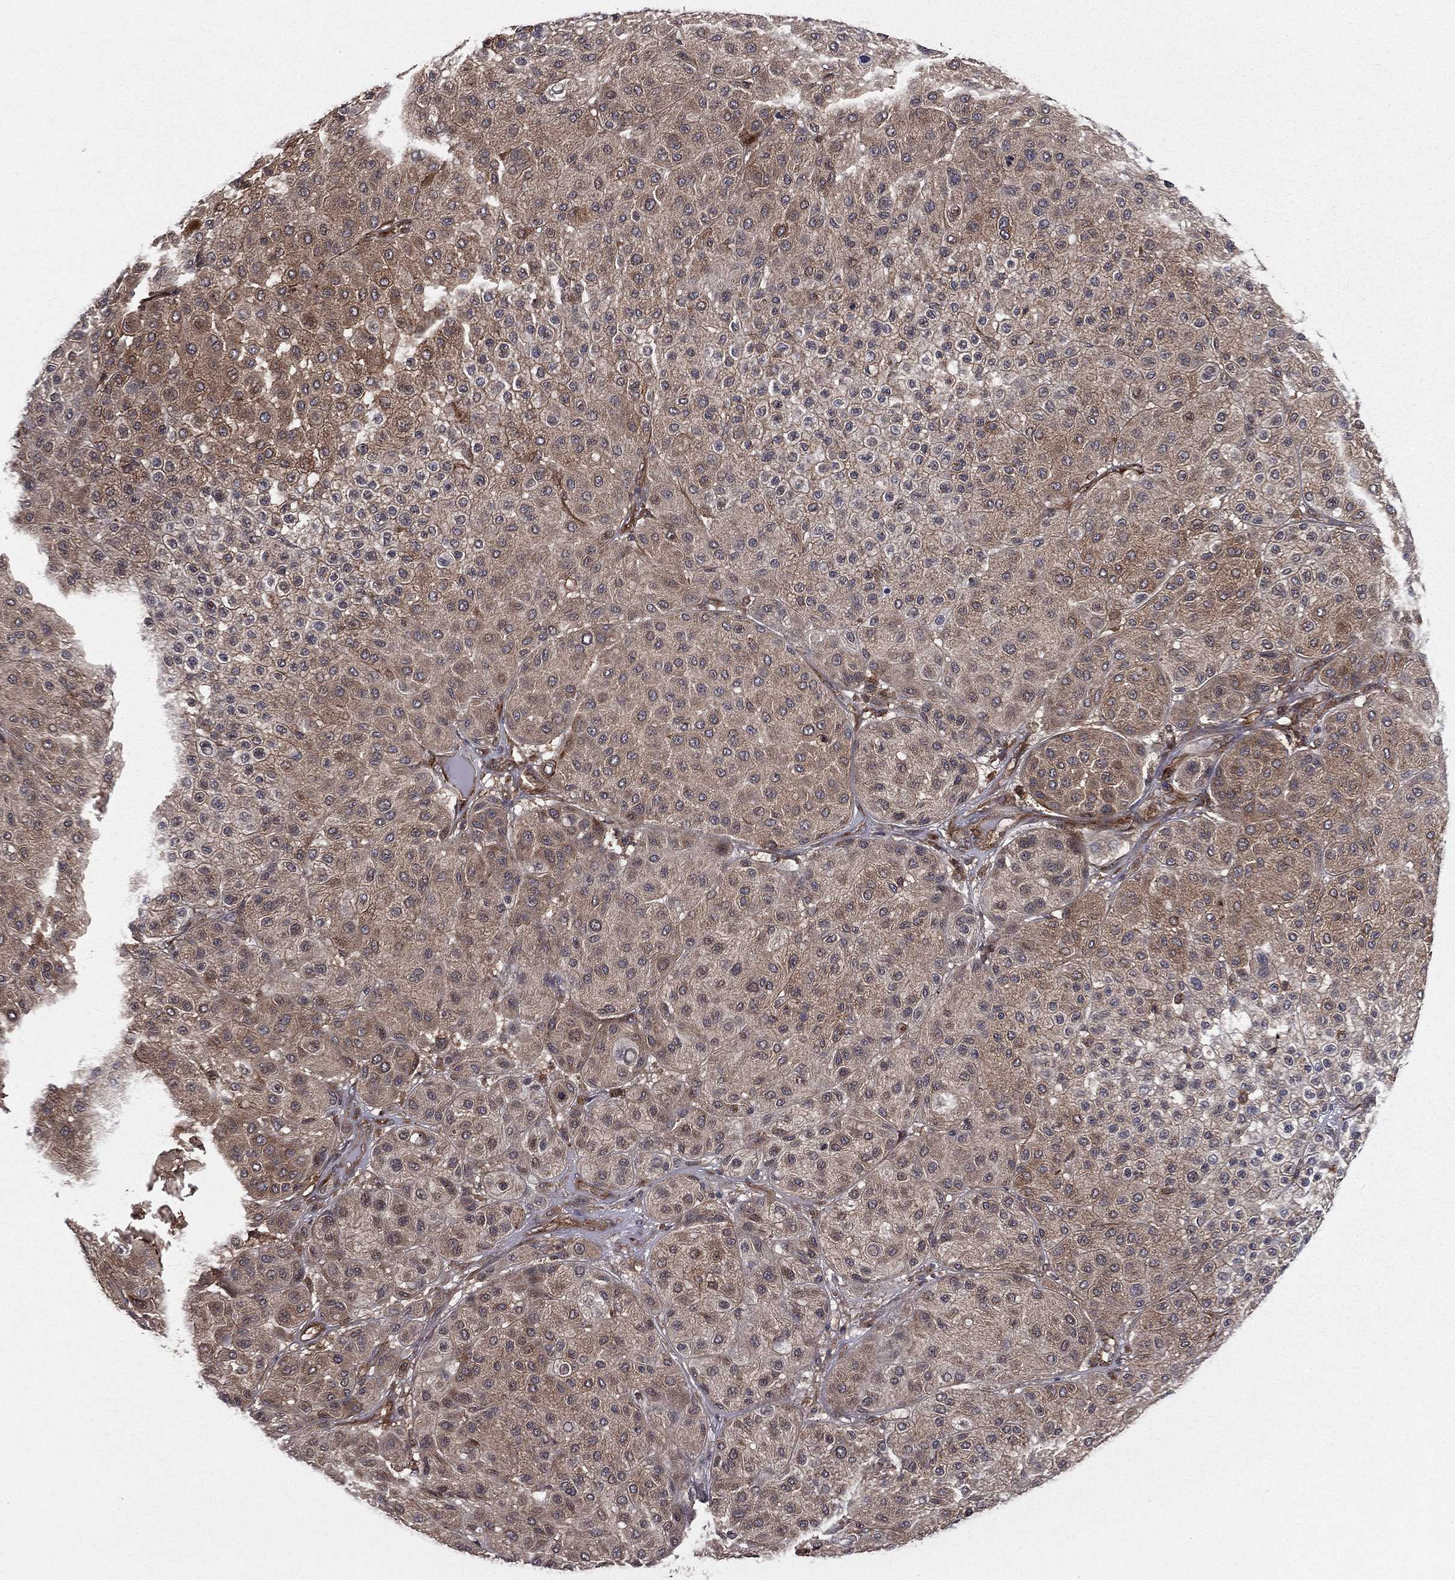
{"staining": {"intensity": "weak", "quantity": "<25%", "location": "cytoplasmic/membranous"}, "tissue": "melanoma", "cell_type": "Tumor cells", "image_type": "cancer", "snomed": [{"axis": "morphology", "description": "Malignant melanoma, Metastatic site"}, {"axis": "topography", "description": "Smooth muscle"}], "caption": "Tumor cells are negative for protein expression in human melanoma.", "gene": "CERT1", "patient": {"sex": "male", "age": 41}}